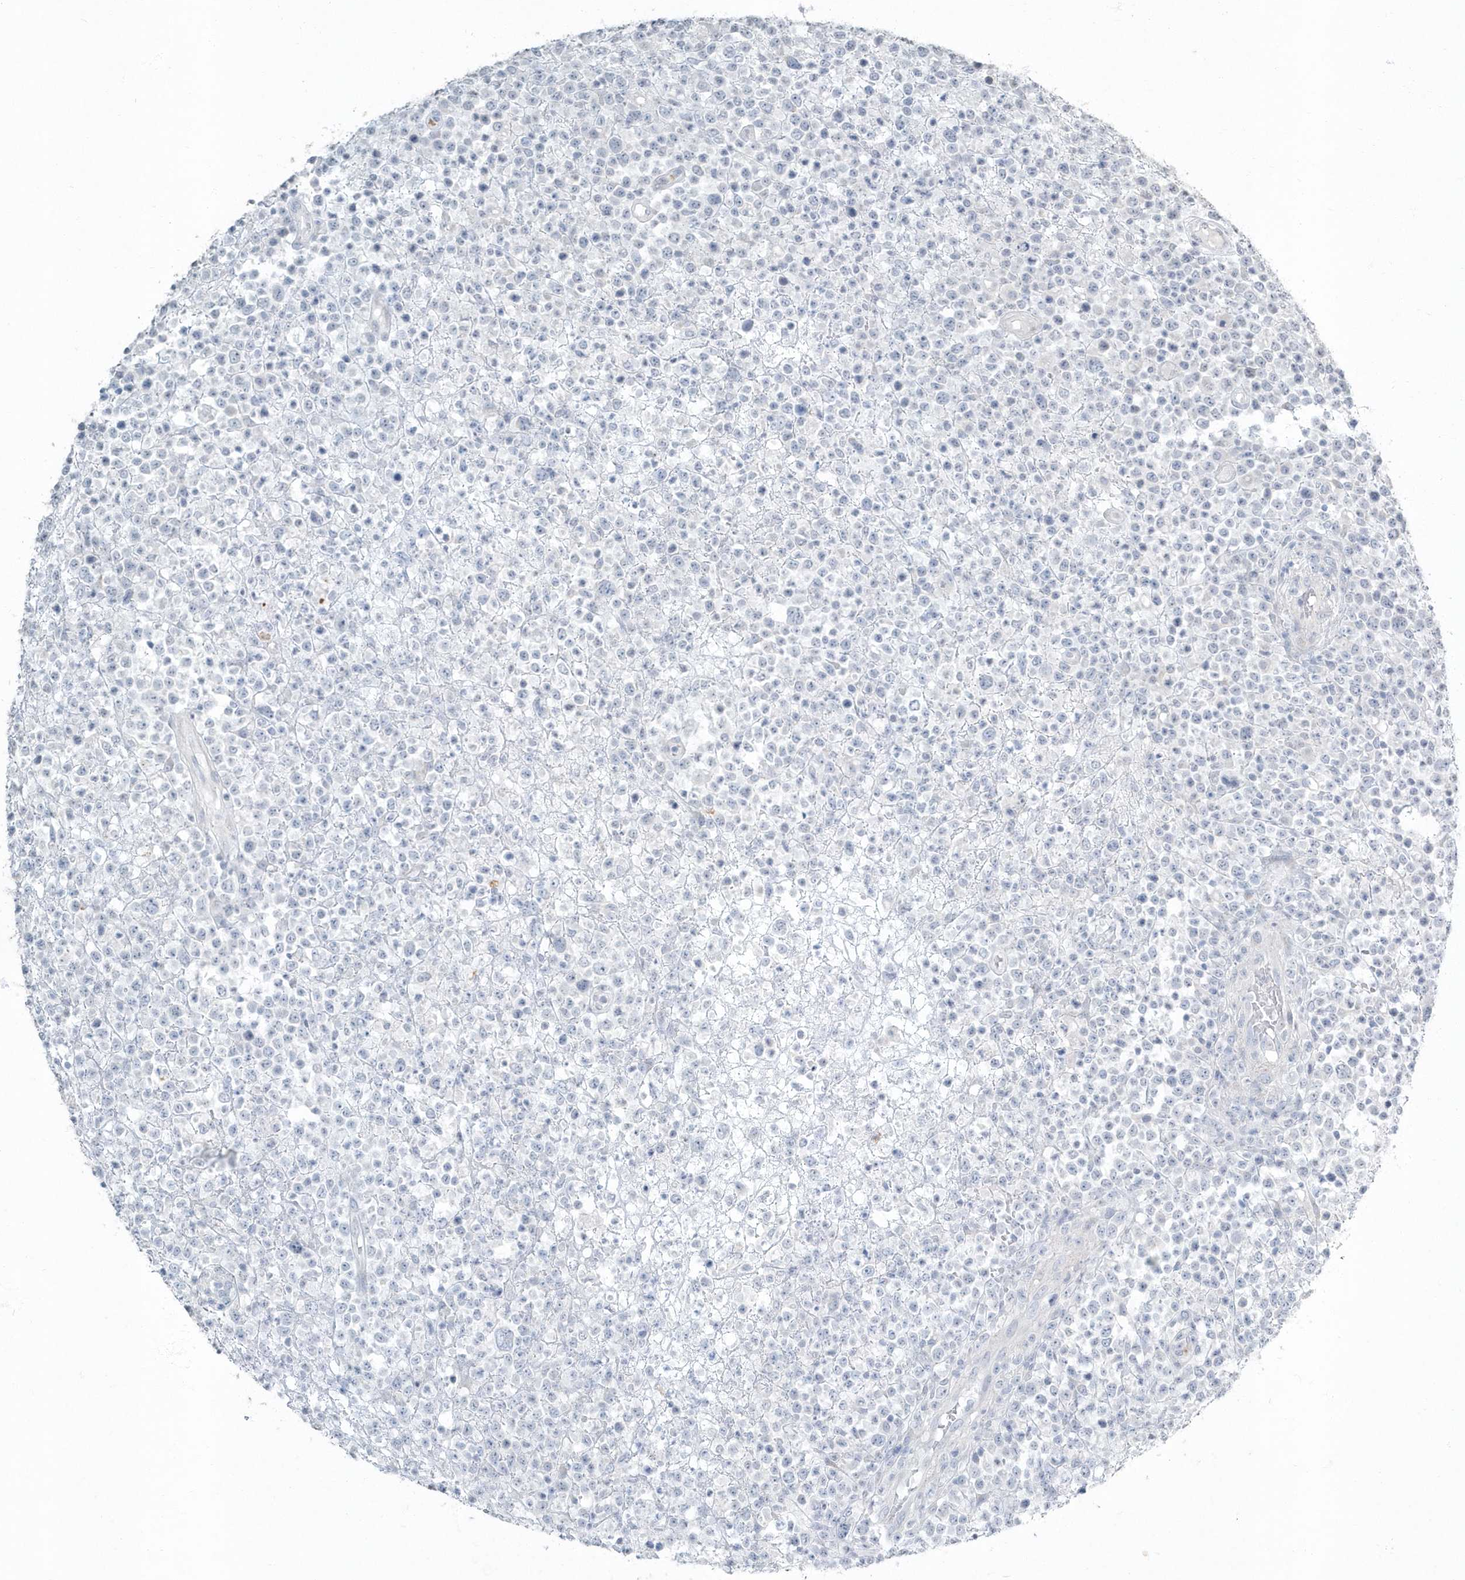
{"staining": {"intensity": "negative", "quantity": "none", "location": "none"}, "tissue": "lymphoma", "cell_type": "Tumor cells", "image_type": "cancer", "snomed": [{"axis": "morphology", "description": "Malignant lymphoma, non-Hodgkin's type, High grade"}, {"axis": "topography", "description": "Colon"}], "caption": "Immunohistochemistry (IHC) histopathology image of neoplastic tissue: lymphoma stained with DAB exhibits no significant protein staining in tumor cells.", "gene": "MYOT", "patient": {"sex": "female", "age": 53}}